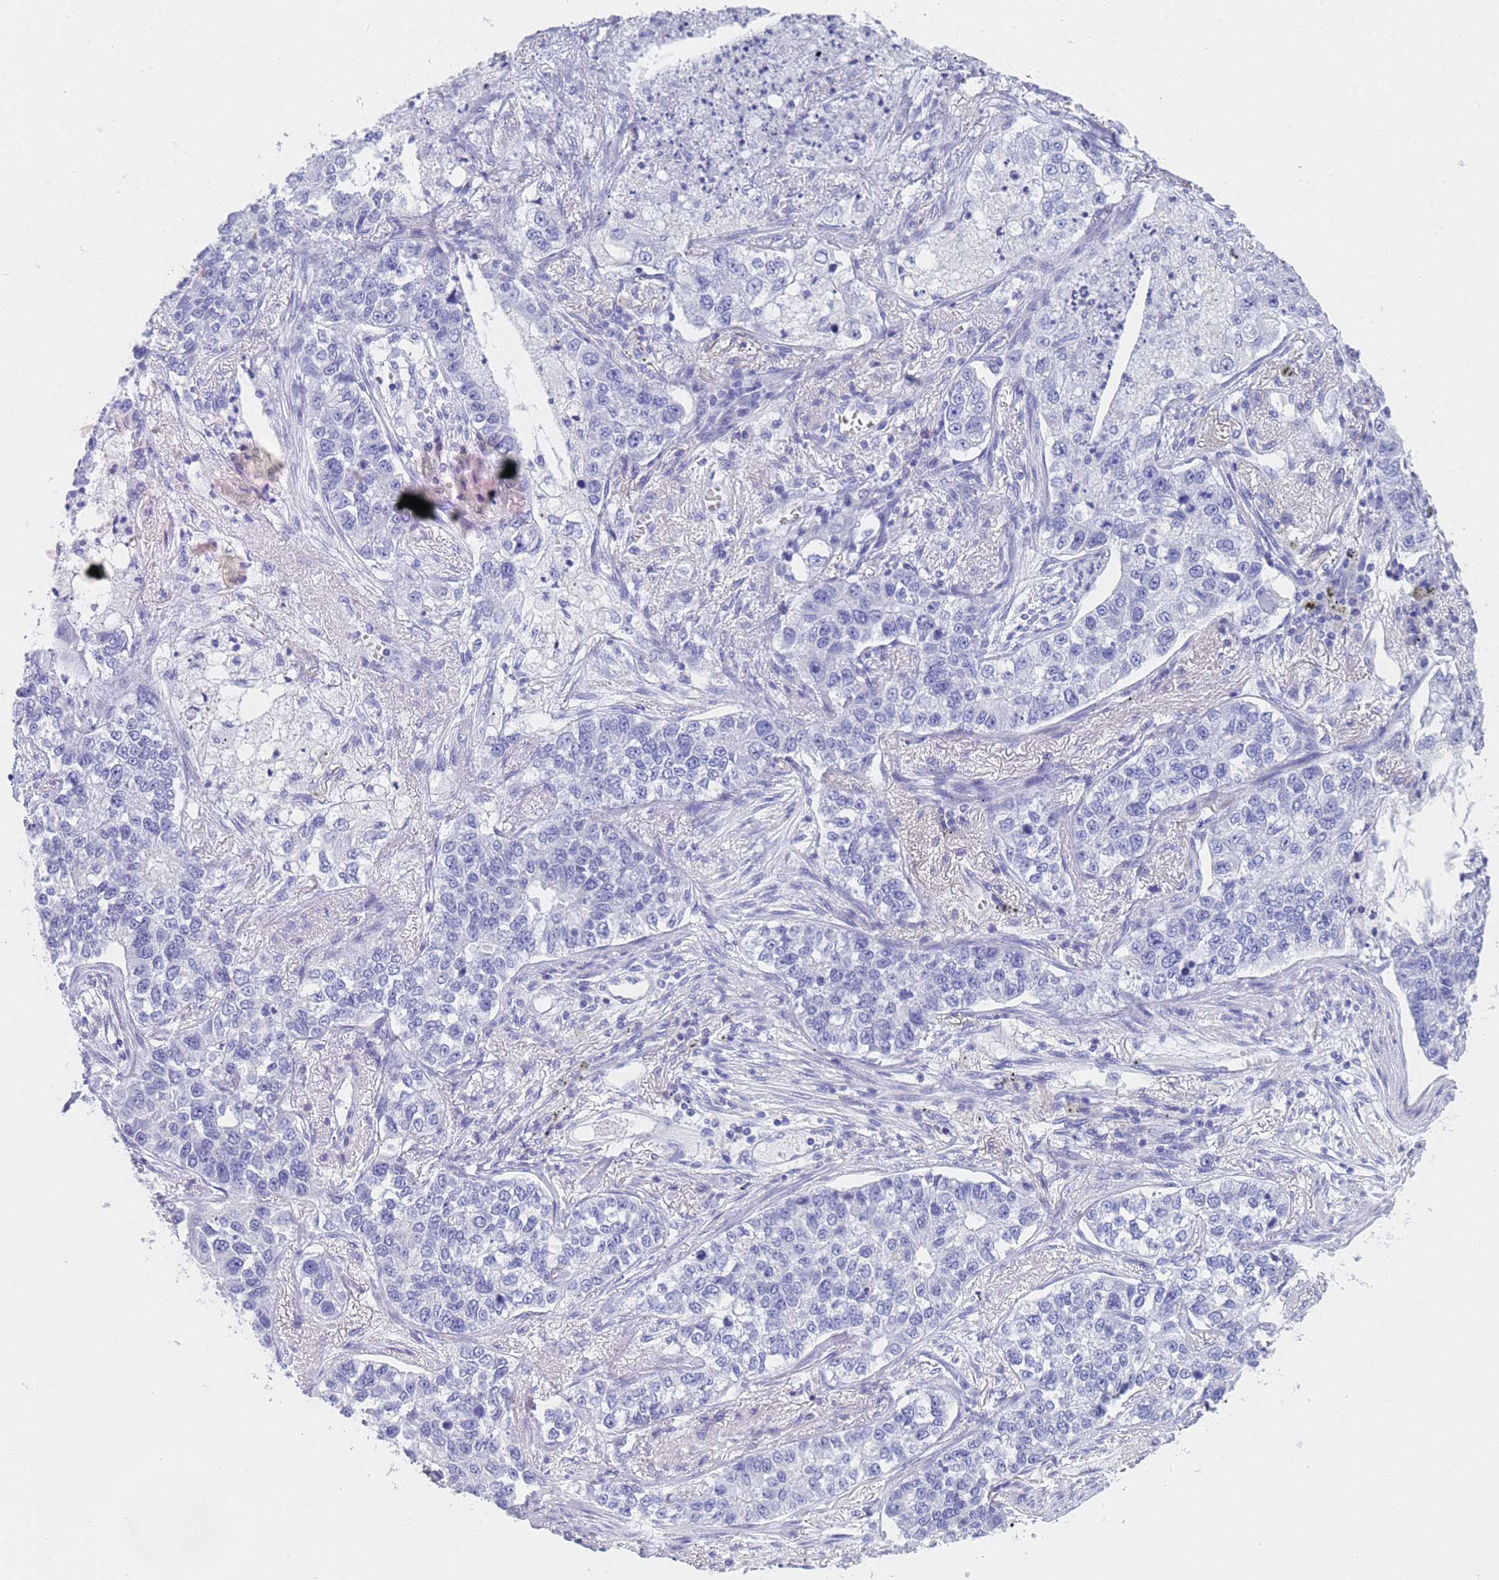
{"staining": {"intensity": "negative", "quantity": "none", "location": "none"}, "tissue": "lung cancer", "cell_type": "Tumor cells", "image_type": "cancer", "snomed": [{"axis": "morphology", "description": "Adenocarcinoma, NOS"}, {"axis": "topography", "description": "Lung"}], "caption": "Tumor cells show no significant expression in lung adenocarcinoma.", "gene": "STATH", "patient": {"sex": "male", "age": 49}}